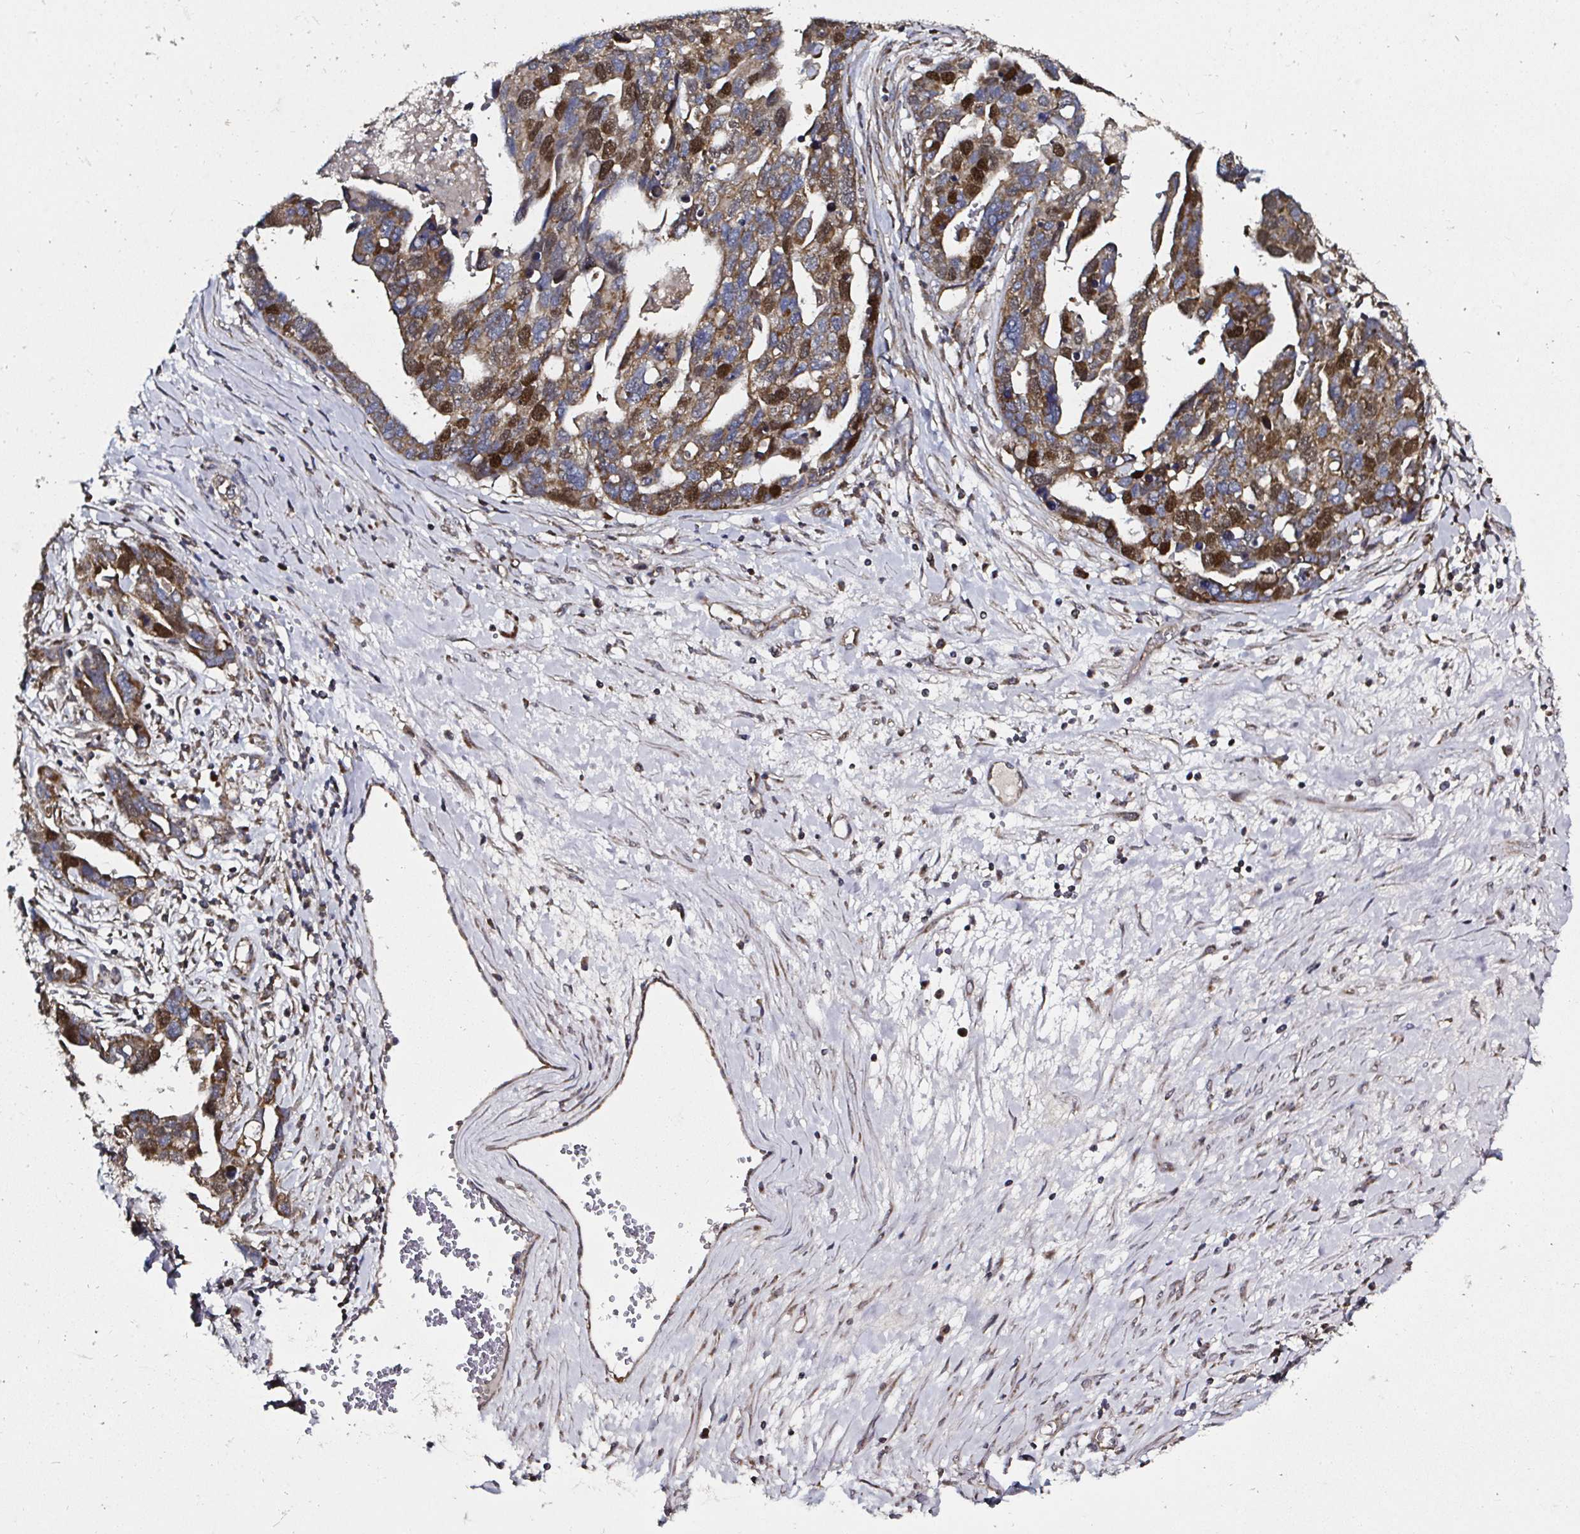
{"staining": {"intensity": "strong", "quantity": ">75%", "location": "cytoplasmic/membranous,nuclear"}, "tissue": "ovarian cancer", "cell_type": "Tumor cells", "image_type": "cancer", "snomed": [{"axis": "morphology", "description": "Cystadenocarcinoma, serous, NOS"}, {"axis": "topography", "description": "Ovary"}], "caption": "An image showing strong cytoplasmic/membranous and nuclear staining in about >75% of tumor cells in ovarian serous cystadenocarcinoma, as visualized by brown immunohistochemical staining.", "gene": "ATAD3B", "patient": {"sex": "female", "age": 54}}